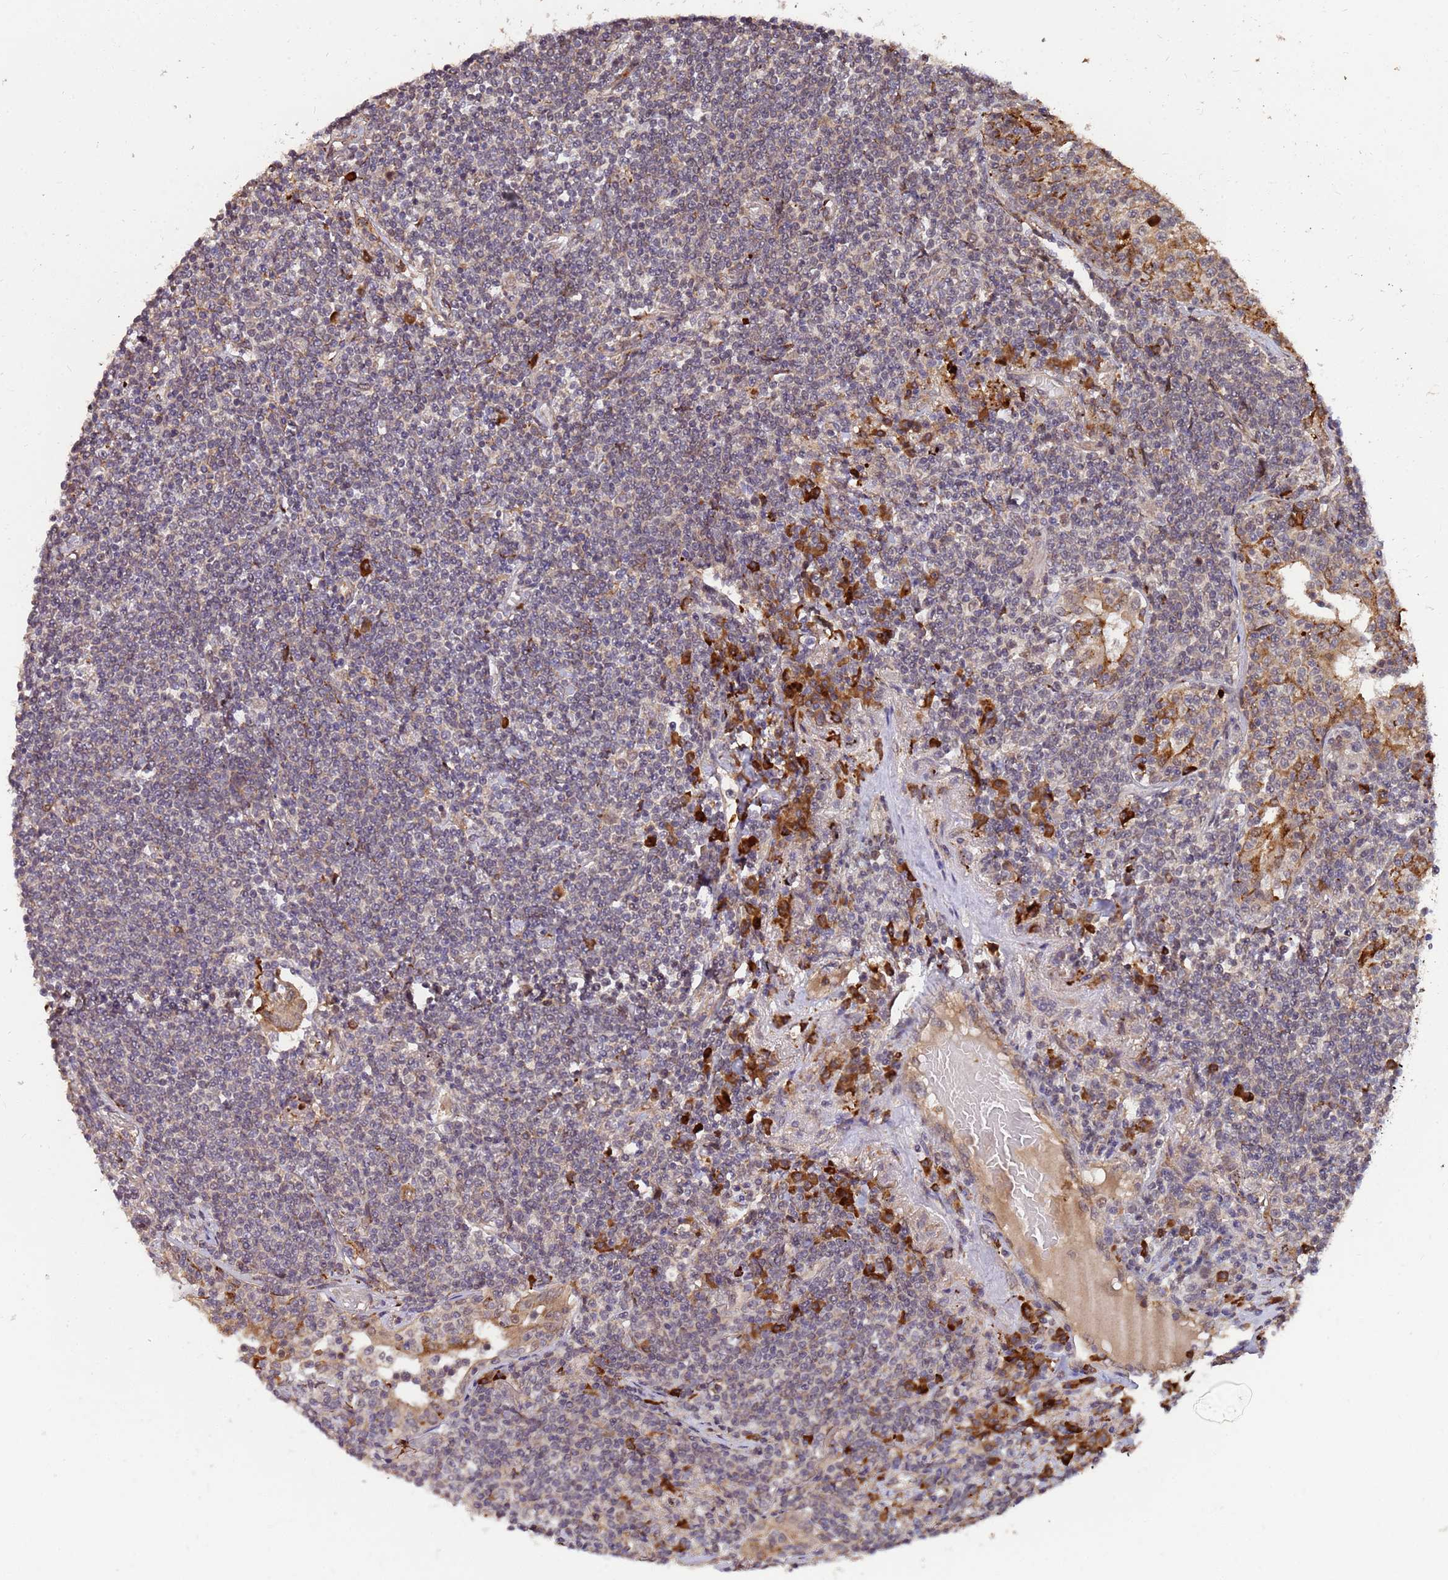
{"staining": {"intensity": "weak", "quantity": "<25%", "location": "cytoplasmic/membranous"}, "tissue": "lymphoma", "cell_type": "Tumor cells", "image_type": "cancer", "snomed": [{"axis": "morphology", "description": "Malignant lymphoma, non-Hodgkin's type, Low grade"}, {"axis": "topography", "description": "Lung"}], "caption": "High magnification brightfield microscopy of low-grade malignant lymphoma, non-Hodgkin's type stained with DAB (3,3'-diaminobenzidine) (brown) and counterstained with hematoxylin (blue): tumor cells show no significant positivity.", "gene": "ZNF619", "patient": {"sex": "female", "age": 71}}